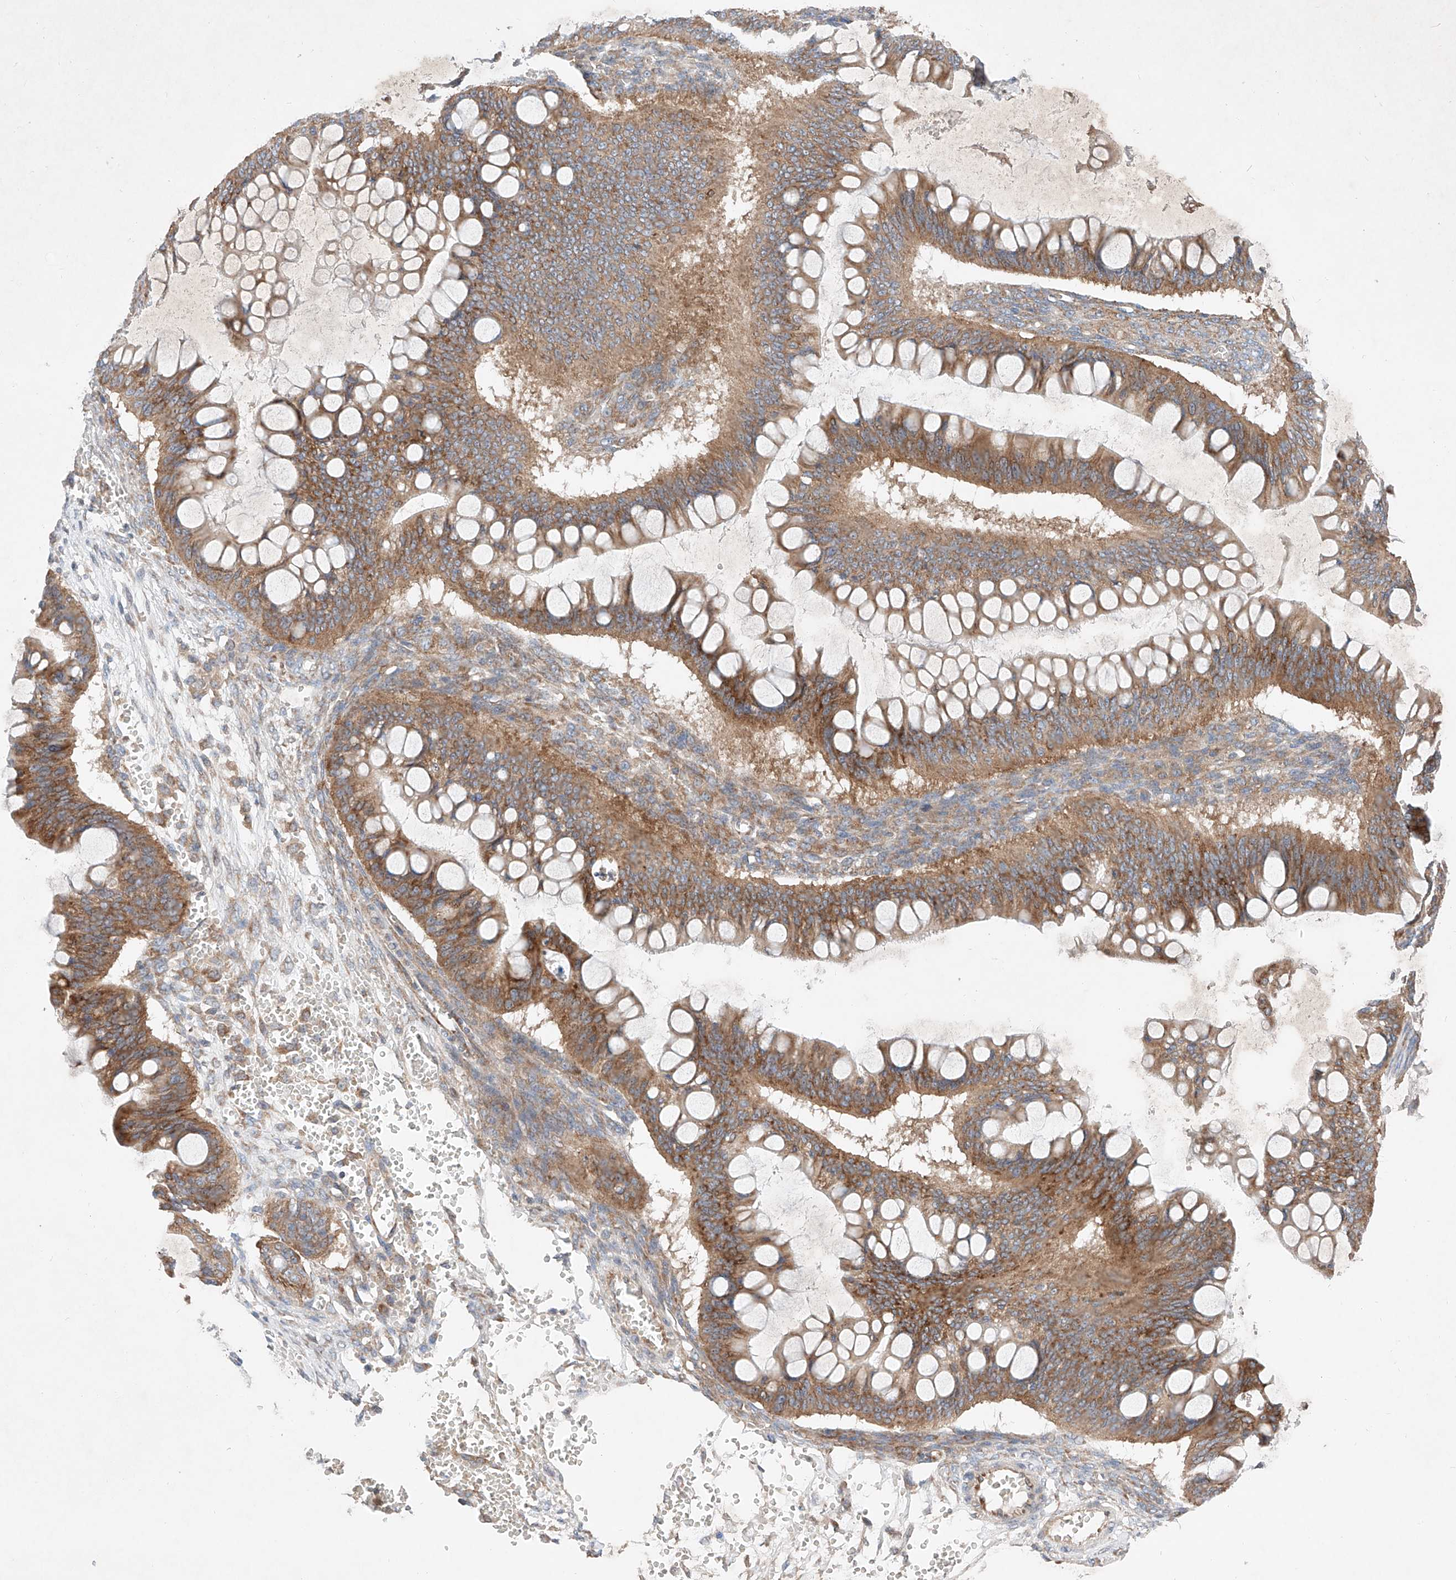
{"staining": {"intensity": "moderate", "quantity": ">75%", "location": "cytoplasmic/membranous"}, "tissue": "ovarian cancer", "cell_type": "Tumor cells", "image_type": "cancer", "snomed": [{"axis": "morphology", "description": "Cystadenocarcinoma, mucinous, NOS"}, {"axis": "topography", "description": "Ovary"}], "caption": "IHC staining of ovarian cancer, which reveals medium levels of moderate cytoplasmic/membranous positivity in approximately >75% of tumor cells indicating moderate cytoplasmic/membranous protein positivity. The staining was performed using DAB (brown) for protein detection and nuclei were counterstained in hematoxylin (blue).", "gene": "FASTK", "patient": {"sex": "female", "age": 73}}